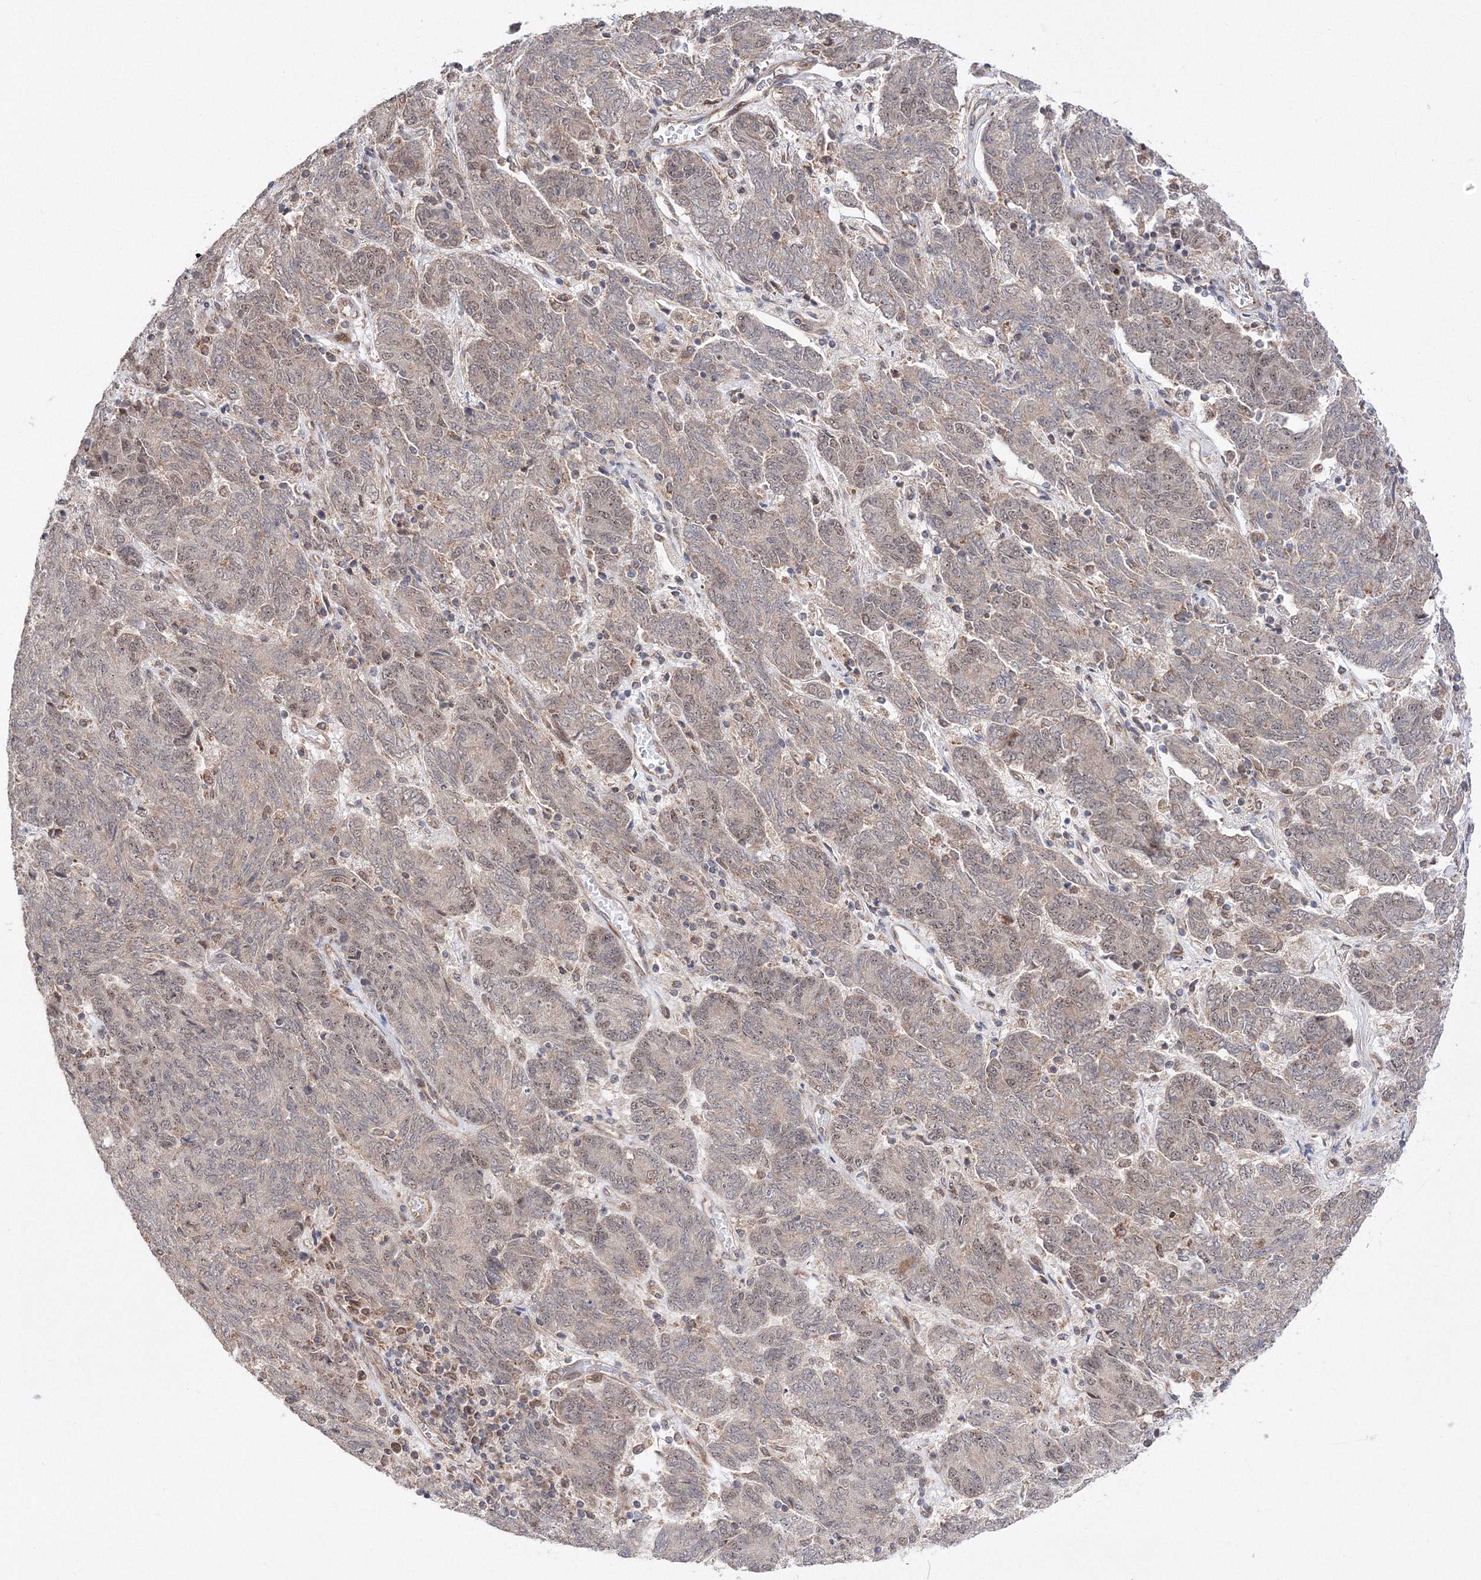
{"staining": {"intensity": "moderate", "quantity": "<25%", "location": "cytoplasmic/membranous"}, "tissue": "endometrial cancer", "cell_type": "Tumor cells", "image_type": "cancer", "snomed": [{"axis": "morphology", "description": "Adenocarcinoma, NOS"}, {"axis": "topography", "description": "Endometrium"}], "caption": "Moderate cytoplasmic/membranous positivity for a protein is present in about <25% of tumor cells of endometrial cancer (adenocarcinoma) using immunohistochemistry.", "gene": "DALRD3", "patient": {"sex": "female", "age": 80}}